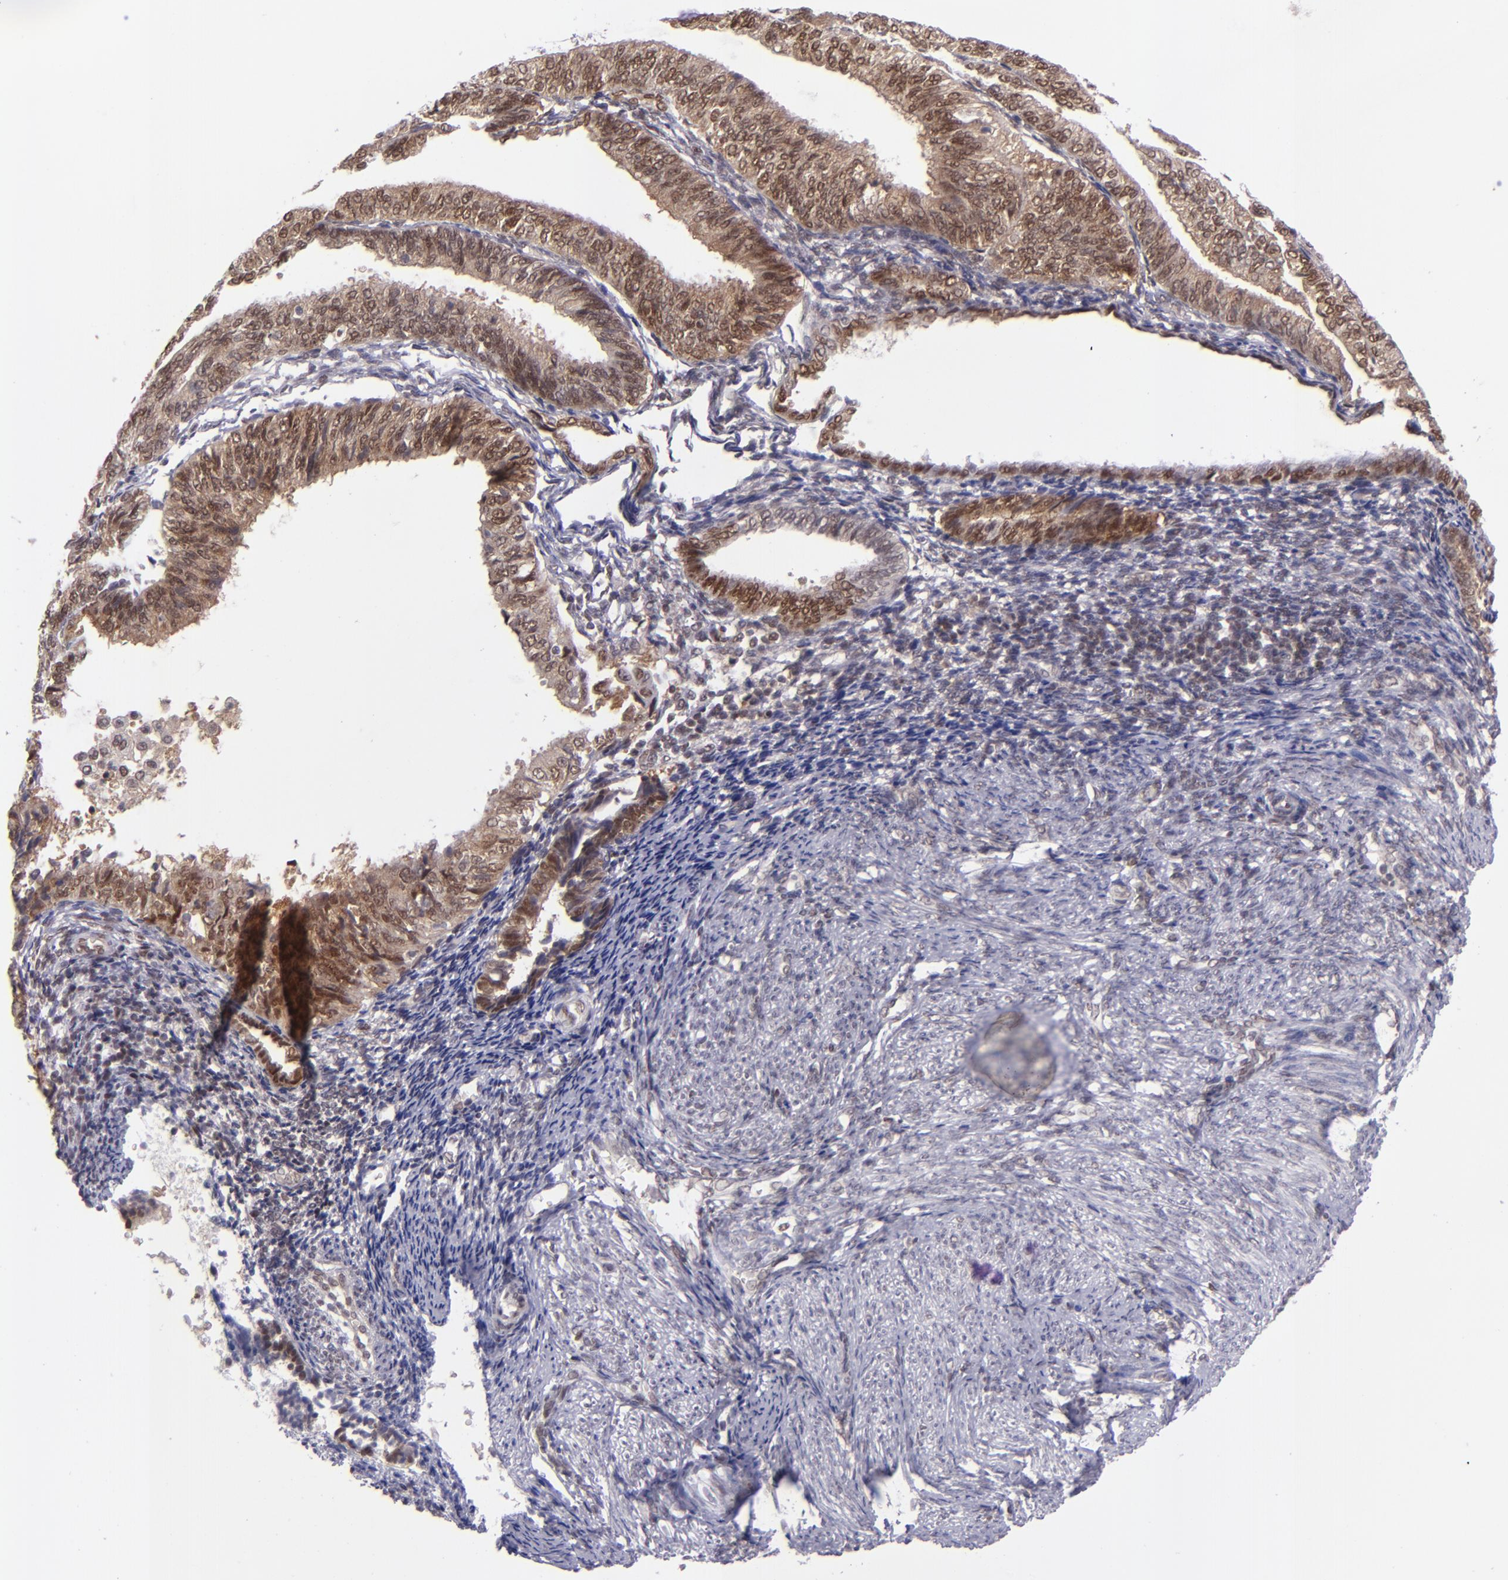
{"staining": {"intensity": "moderate", "quantity": ">75%", "location": "cytoplasmic/membranous,nuclear"}, "tissue": "endometrial cancer", "cell_type": "Tumor cells", "image_type": "cancer", "snomed": [{"axis": "morphology", "description": "Adenocarcinoma, NOS"}, {"axis": "topography", "description": "Endometrium"}], "caption": "Moderate cytoplasmic/membranous and nuclear expression is appreciated in approximately >75% of tumor cells in endometrial adenocarcinoma. The protein of interest is shown in brown color, while the nuclei are stained blue.", "gene": "BAG1", "patient": {"sex": "female", "age": 55}}